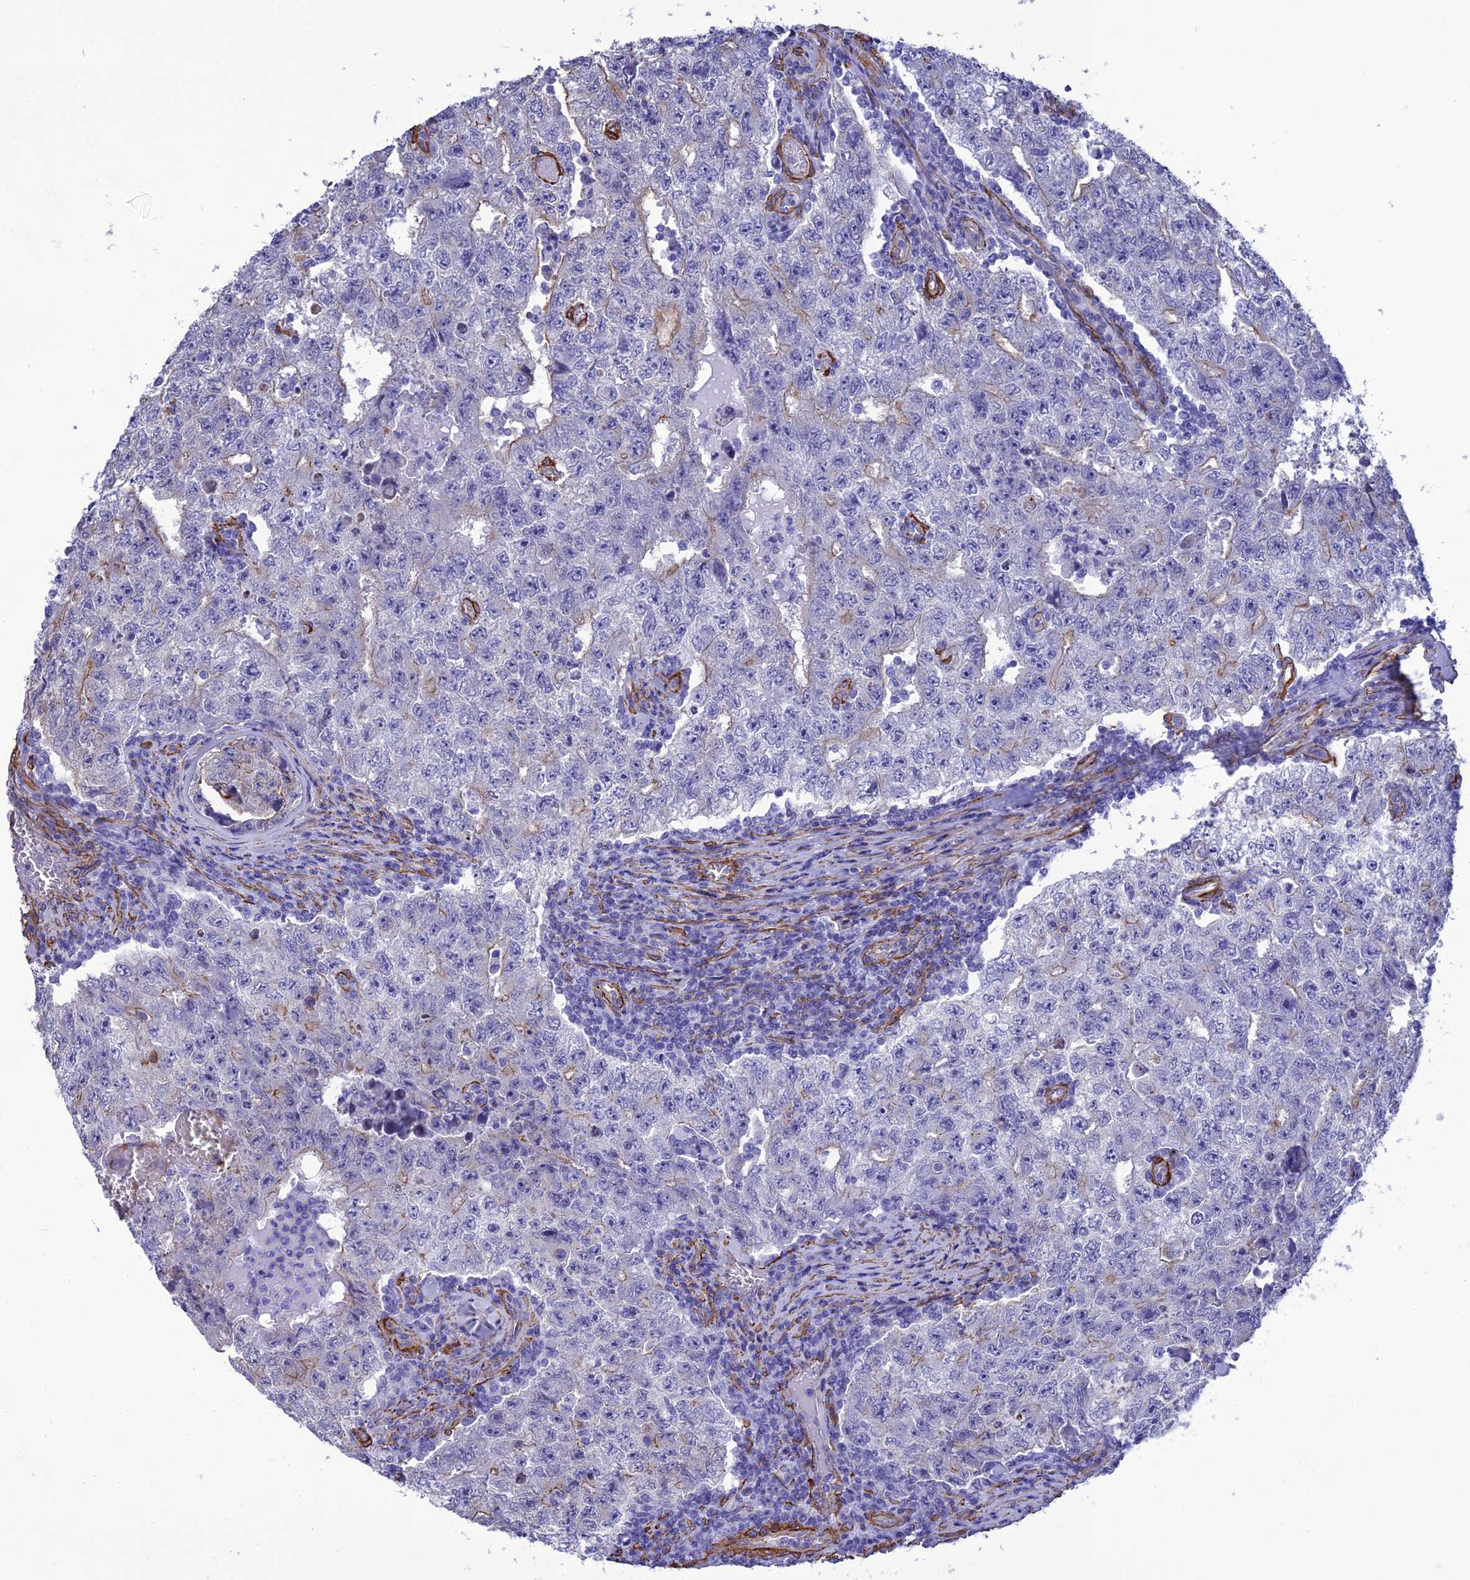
{"staining": {"intensity": "negative", "quantity": "none", "location": "none"}, "tissue": "testis cancer", "cell_type": "Tumor cells", "image_type": "cancer", "snomed": [{"axis": "morphology", "description": "Carcinoma, Embryonal, NOS"}, {"axis": "topography", "description": "Testis"}], "caption": "DAB immunohistochemical staining of human embryonal carcinoma (testis) exhibits no significant expression in tumor cells.", "gene": "NKD1", "patient": {"sex": "male", "age": 17}}